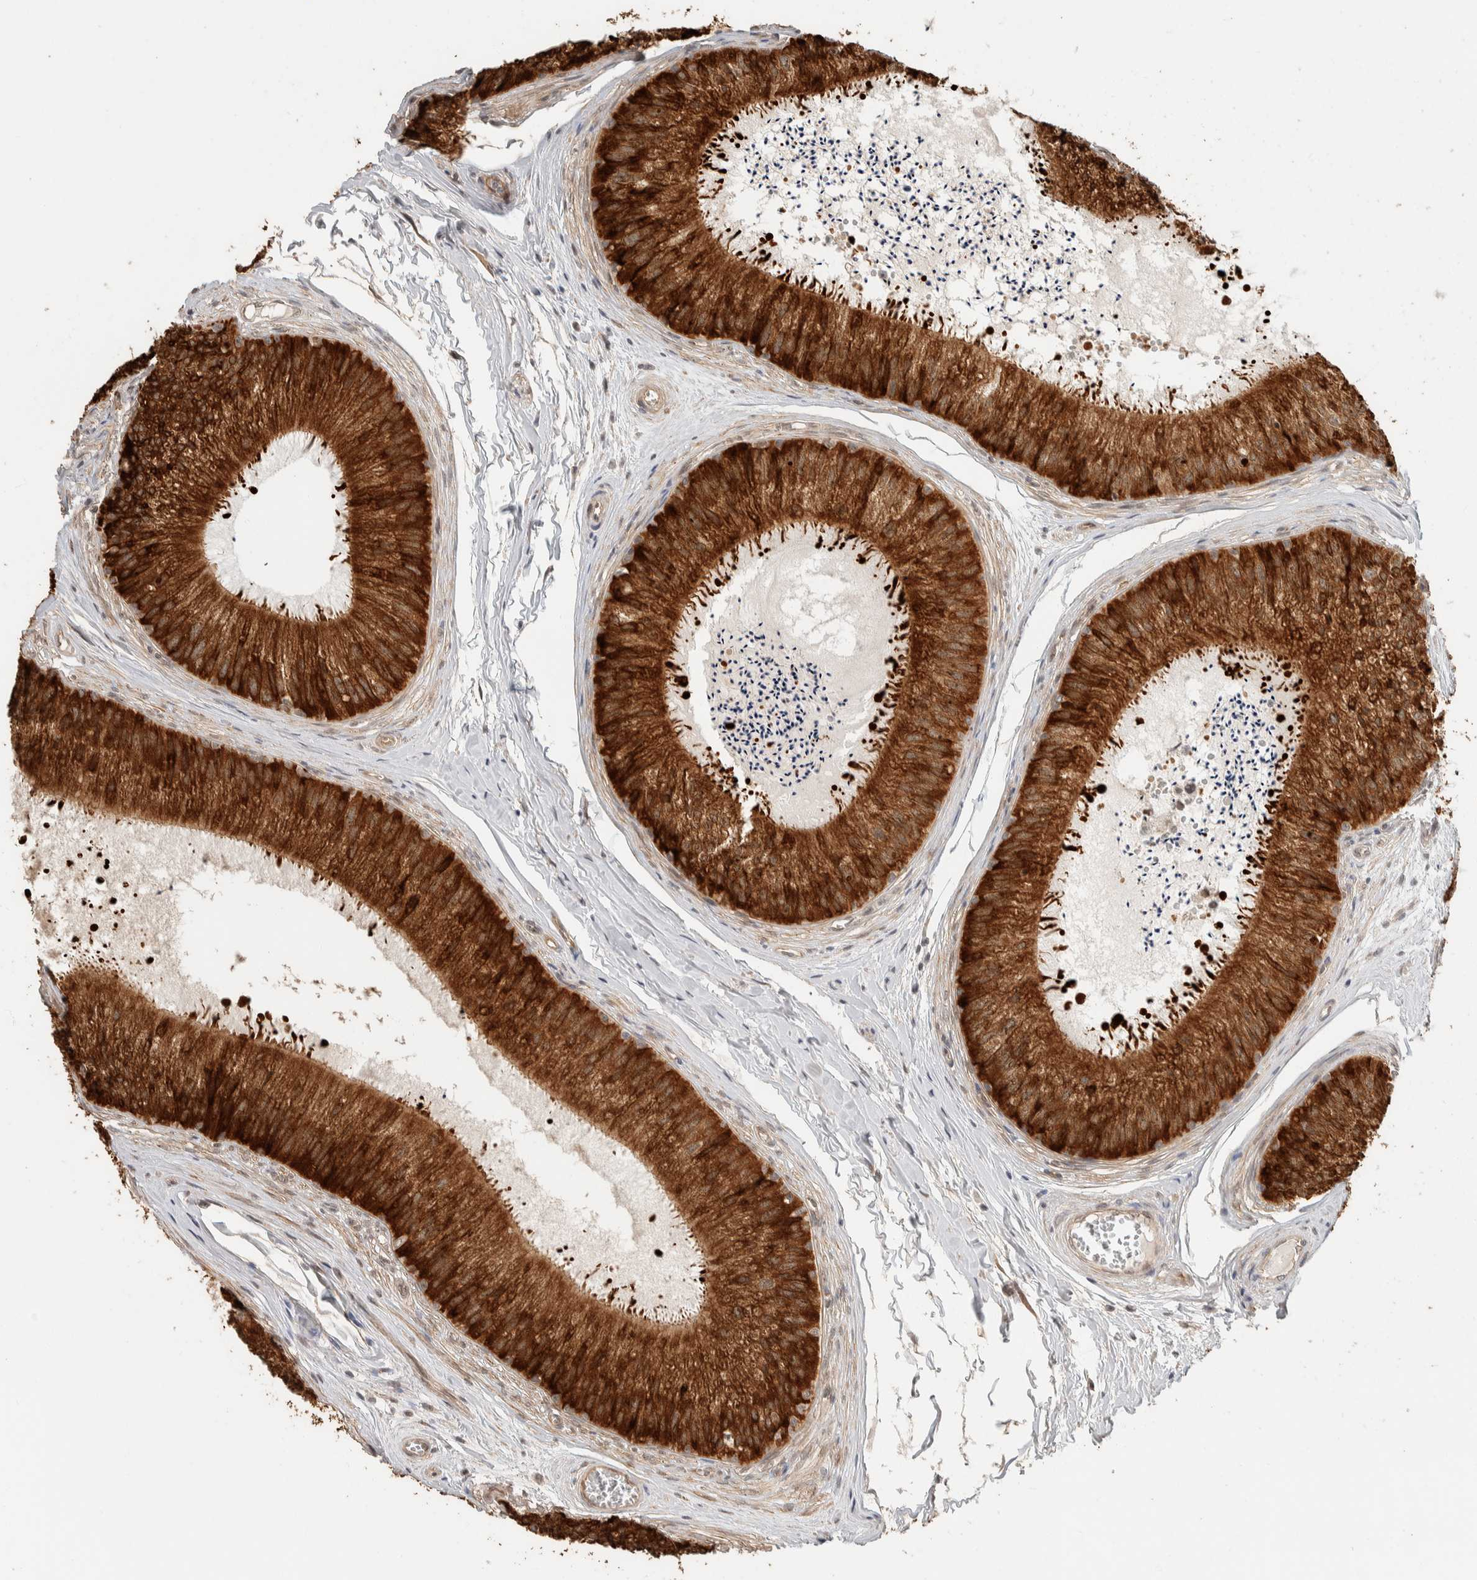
{"staining": {"intensity": "strong", "quantity": ">75%", "location": "cytoplasmic/membranous,nuclear"}, "tissue": "epididymis", "cell_type": "Glandular cells", "image_type": "normal", "snomed": [{"axis": "morphology", "description": "Normal tissue, NOS"}, {"axis": "topography", "description": "Epididymis"}], "caption": "Strong cytoplasmic/membranous,nuclear positivity is appreciated in about >75% of glandular cells in benign epididymis.", "gene": "ZBTB2", "patient": {"sex": "male", "age": 31}}